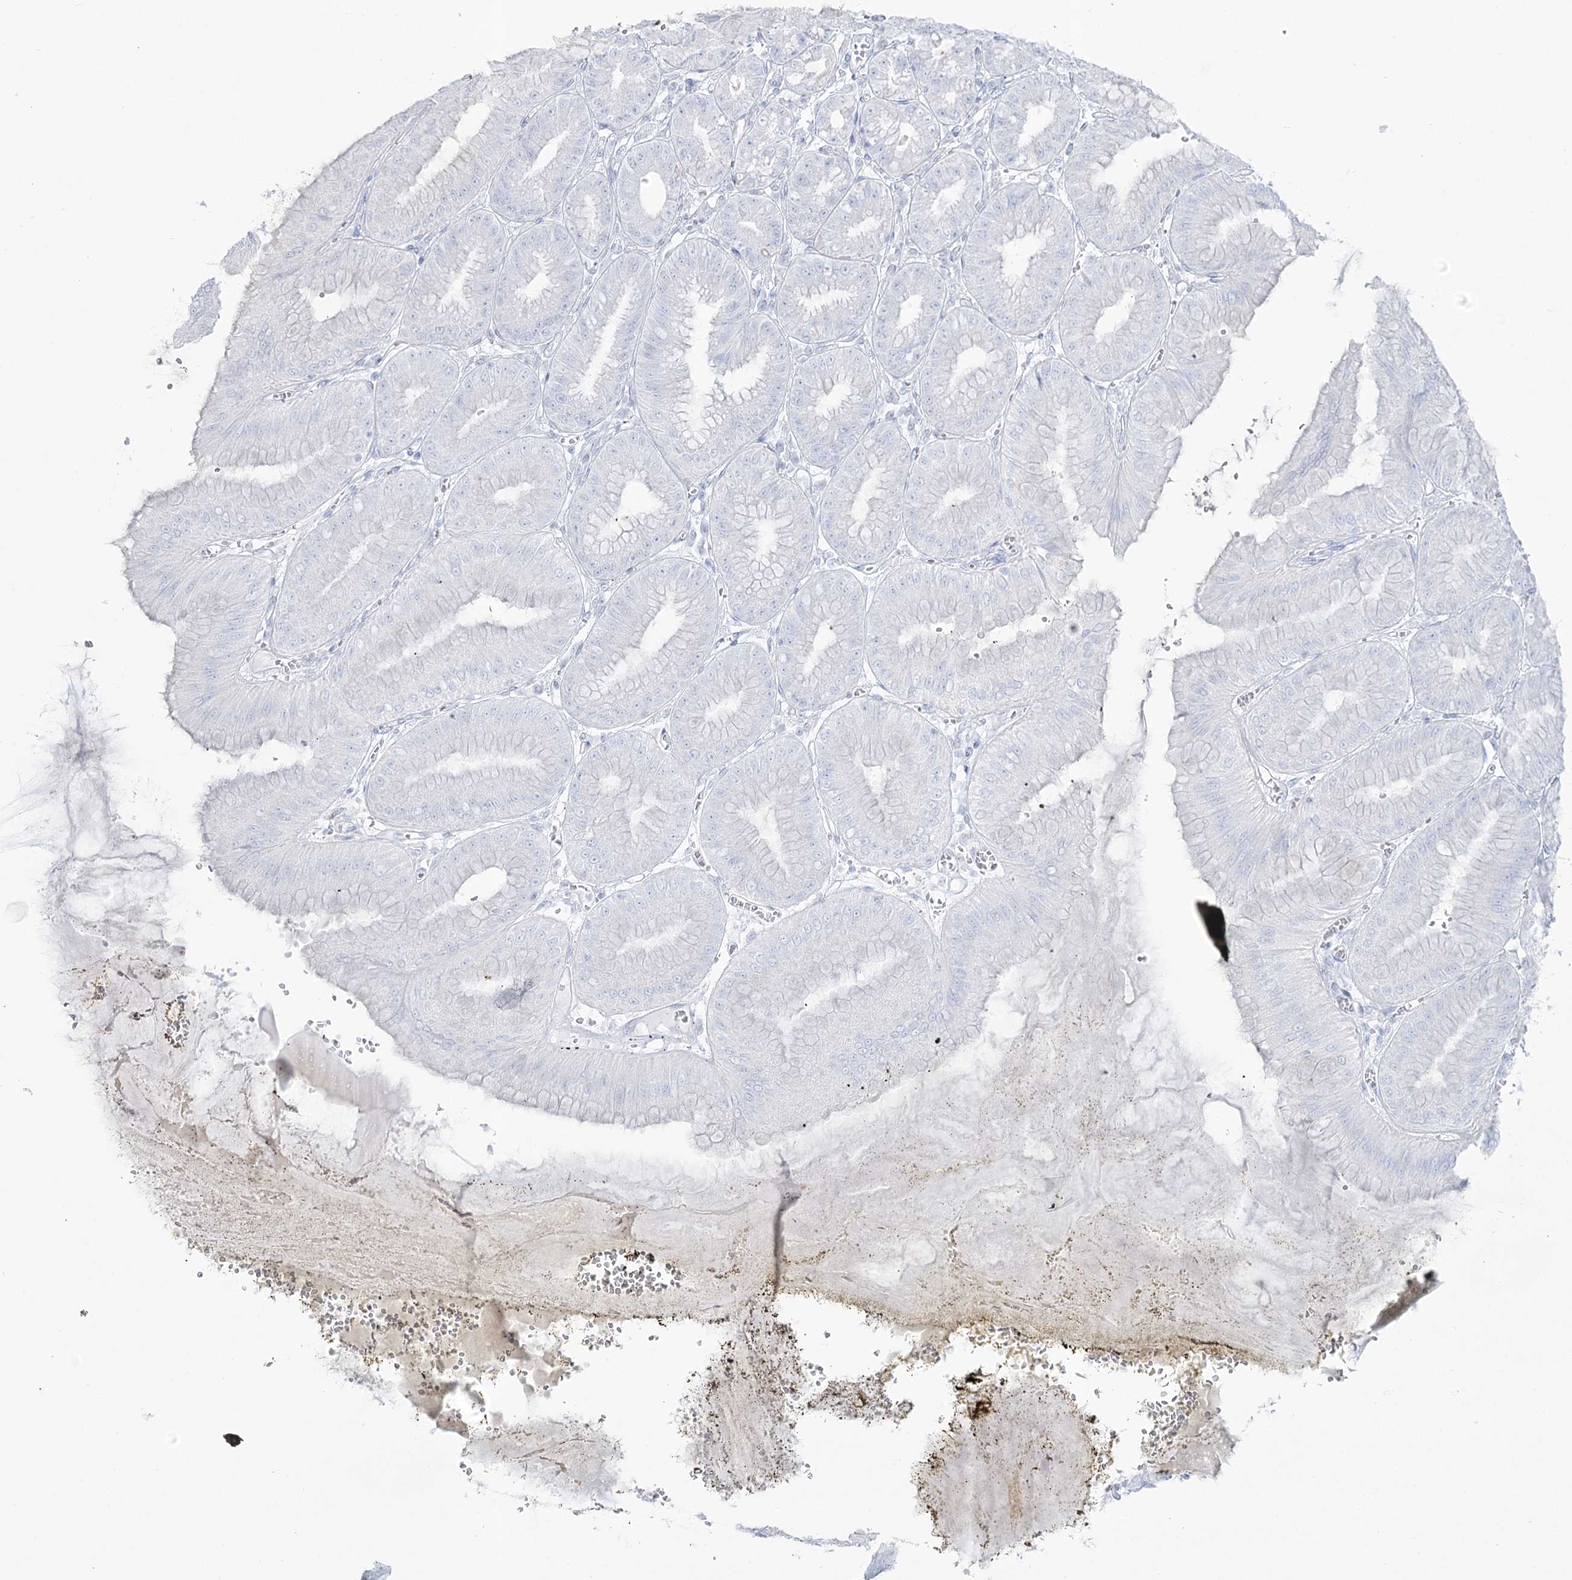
{"staining": {"intensity": "negative", "quantity": "none", "location": "none"}, "tissue": "stomach", "cell_type": "Glandular cells", "image_type": "normal", "snomed": [{"axis": "morphology", "description": "Normal tissue, NOS"}, {"axis": "topography", "description": "Stomach, lower"}], "caption": "The IHC image has no significant positivity in glandular cells of stomach.", "gene": "ZNF843", "patient": {"sex": "male", "age": 71}}